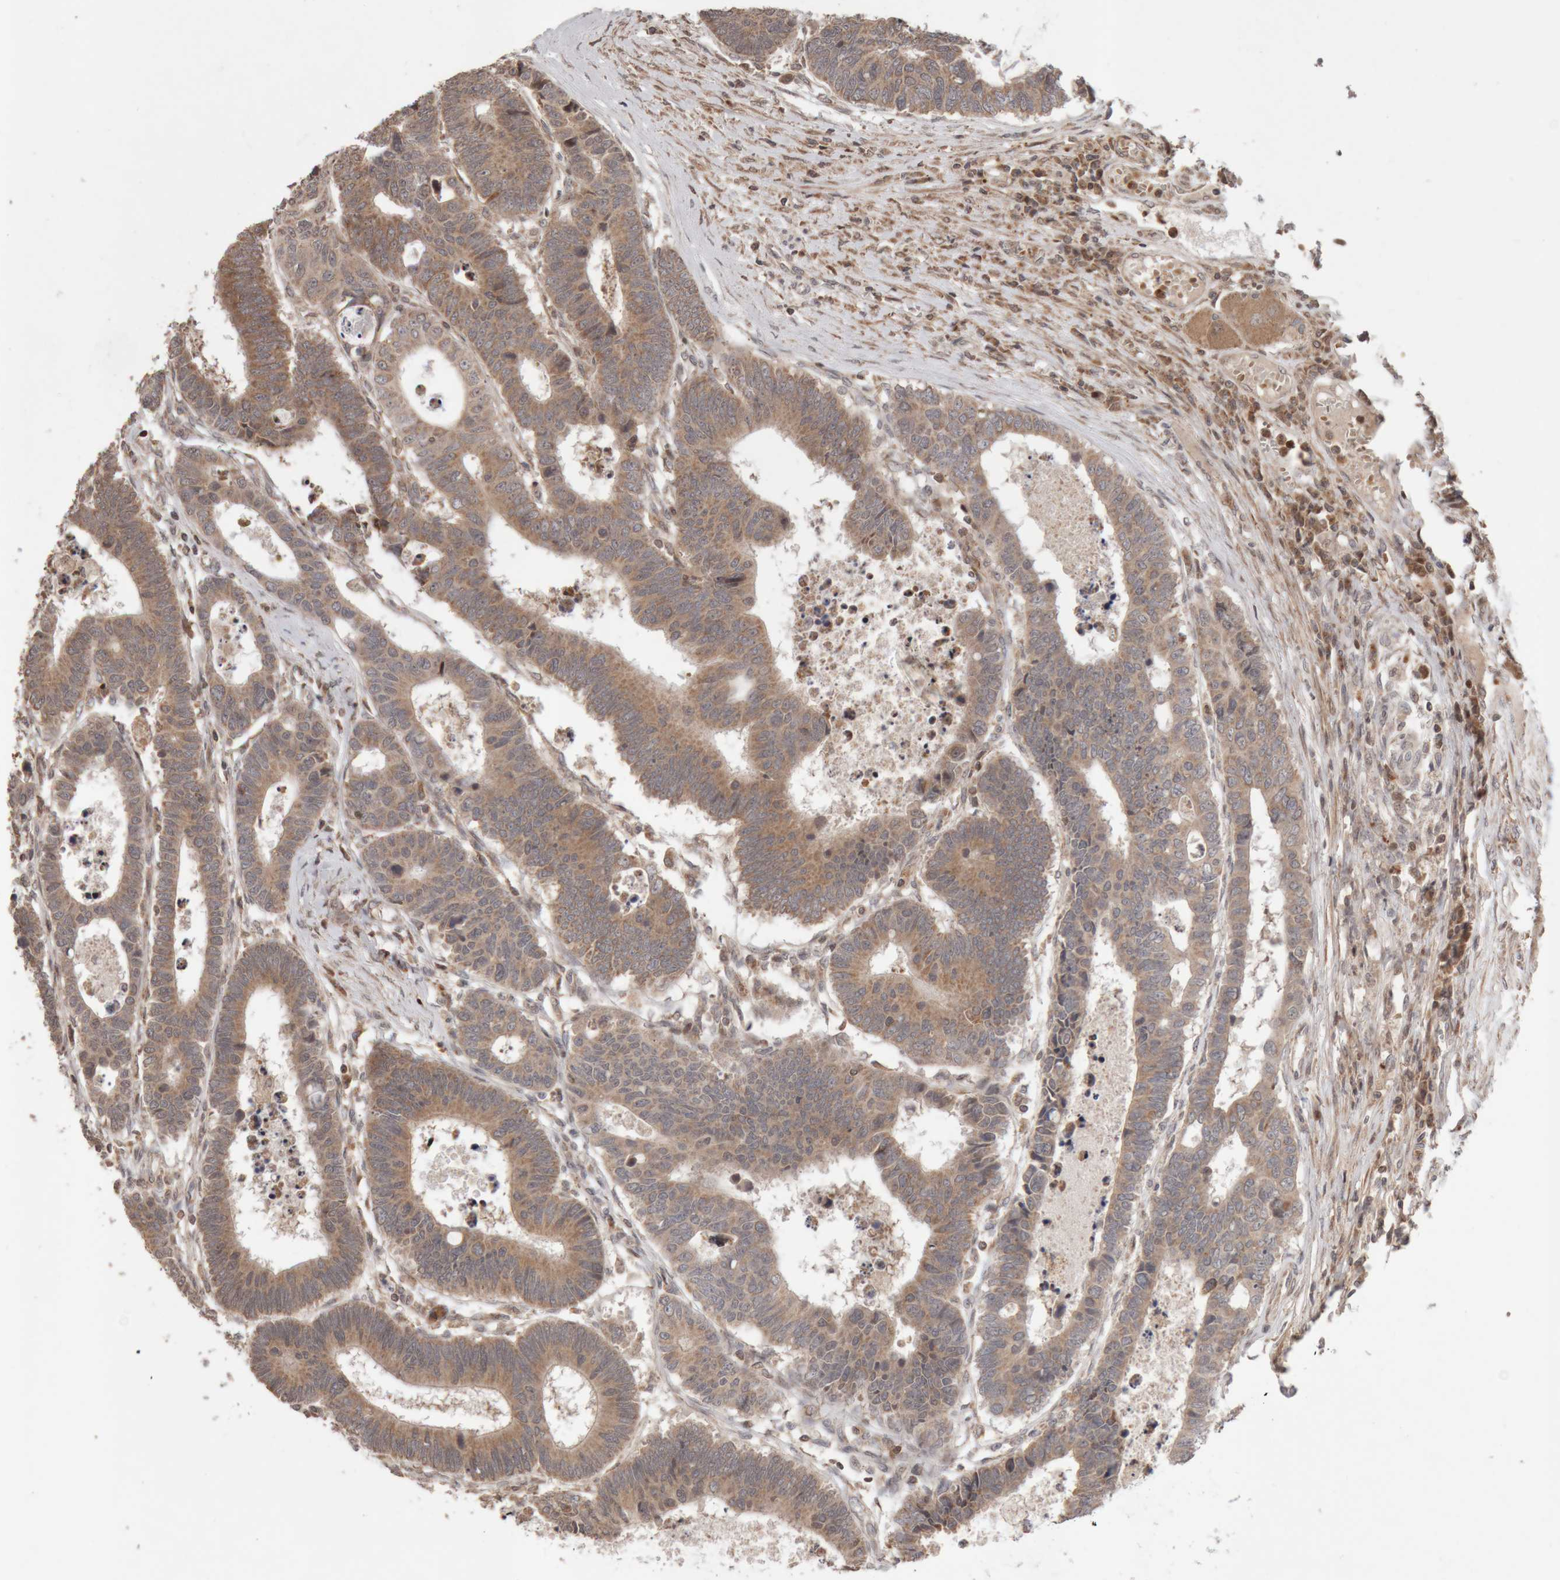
{"staining": {"intensity": "moderate", "quantity": ">75%", "location": "cytoplasmic/membranous"}, "tissue": "colorectal cancer", "cell_type": "Tumor cells", "image_type": "cancer", "snomed": [{"axis": "morphology", "description": "Adenocarcinoma, NOS"}, {"axis": "topography", "description": "Rectum"}], "caption": "IHC of human colorectal adenocarcinoma demonstrates medium levels of moderate cytoplasmic/membranous positivity in approximately >75% of tumor cells.", "gene": "KIF21B", "patient": {"sex": "male", "age": 84}}